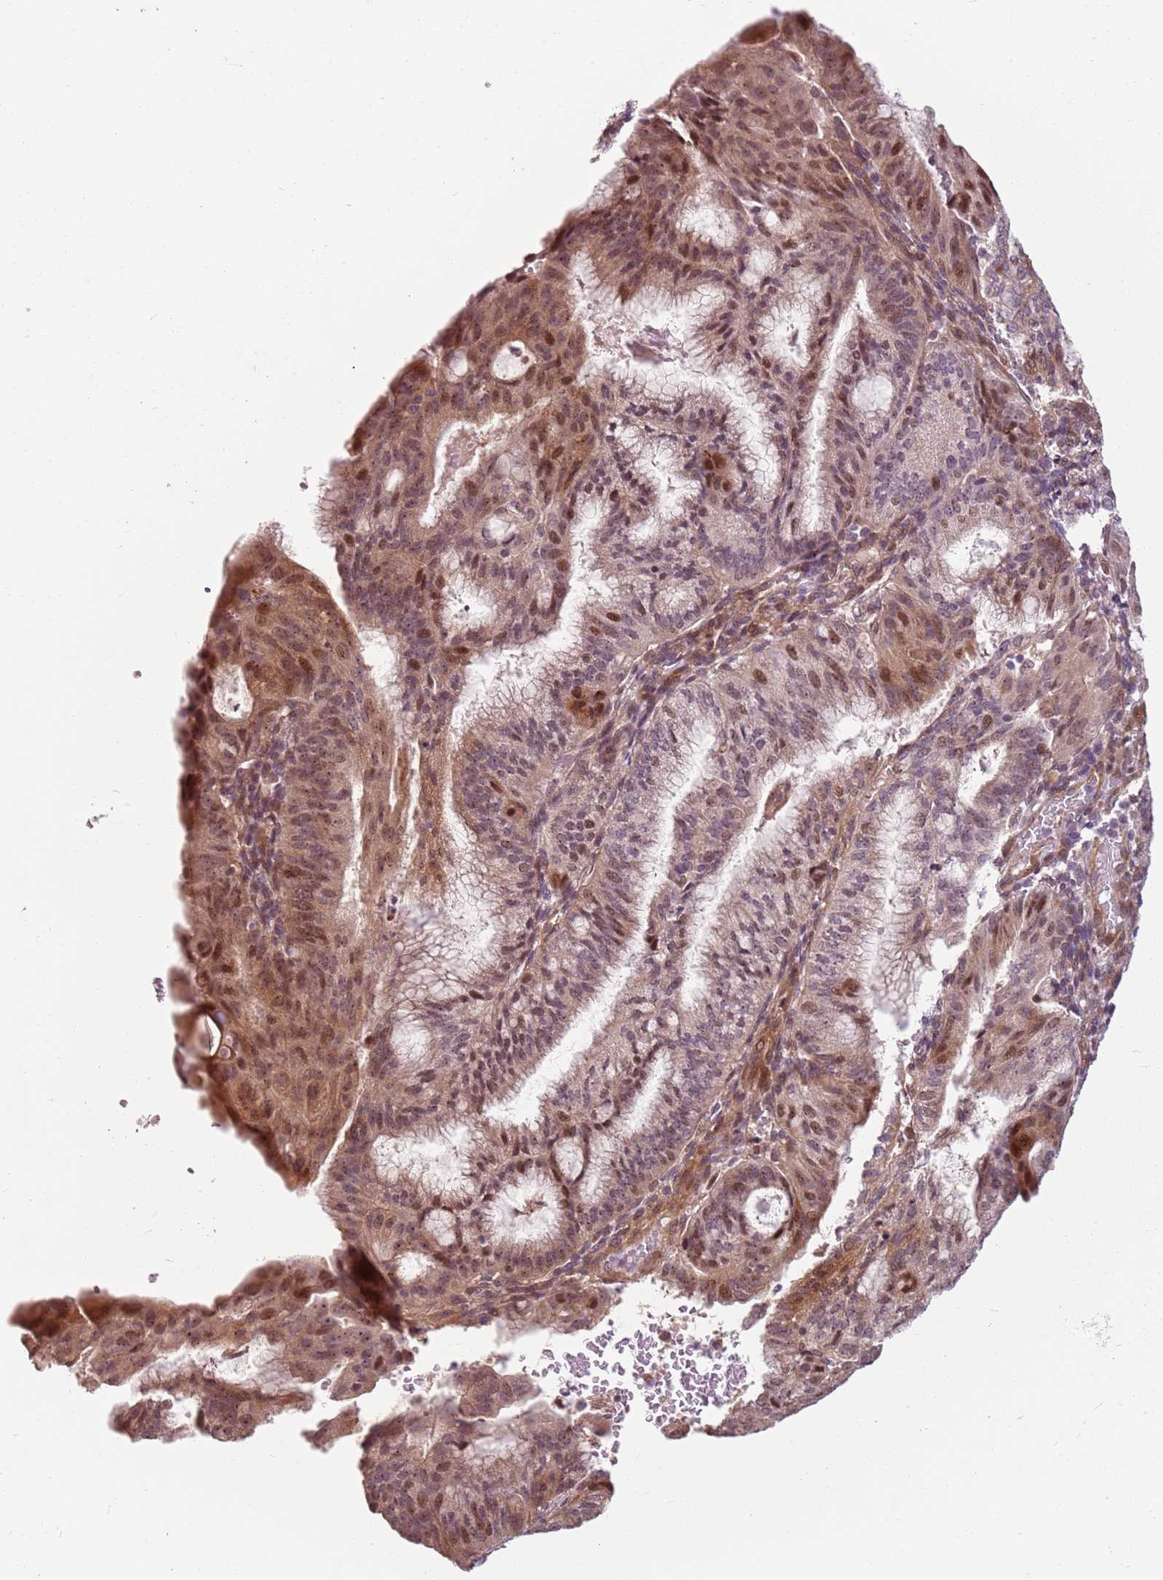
{"staining": {"intensity": "moderate", "quantity": "<25%", "location": "cytoplasmic/membranous,nuclear"}, "tissue": "endometrial cancer", "cell_type": "Tumor cells", "image_type": "cancer", "snomed": [{"axis": "morphology", "description": "Adenocarcinoma, NOS"}, {"axis": "topography", "description": "Endometrium"}], "caption": "A micrograph of human endometrial adenocarcinoma stained for a protein demonstrates moderate cytoplasmic/membranous and nuclear brown staining in tumor cells.", "gene": "CHURC1", "patient": {"sex": "female", "age": 49}}